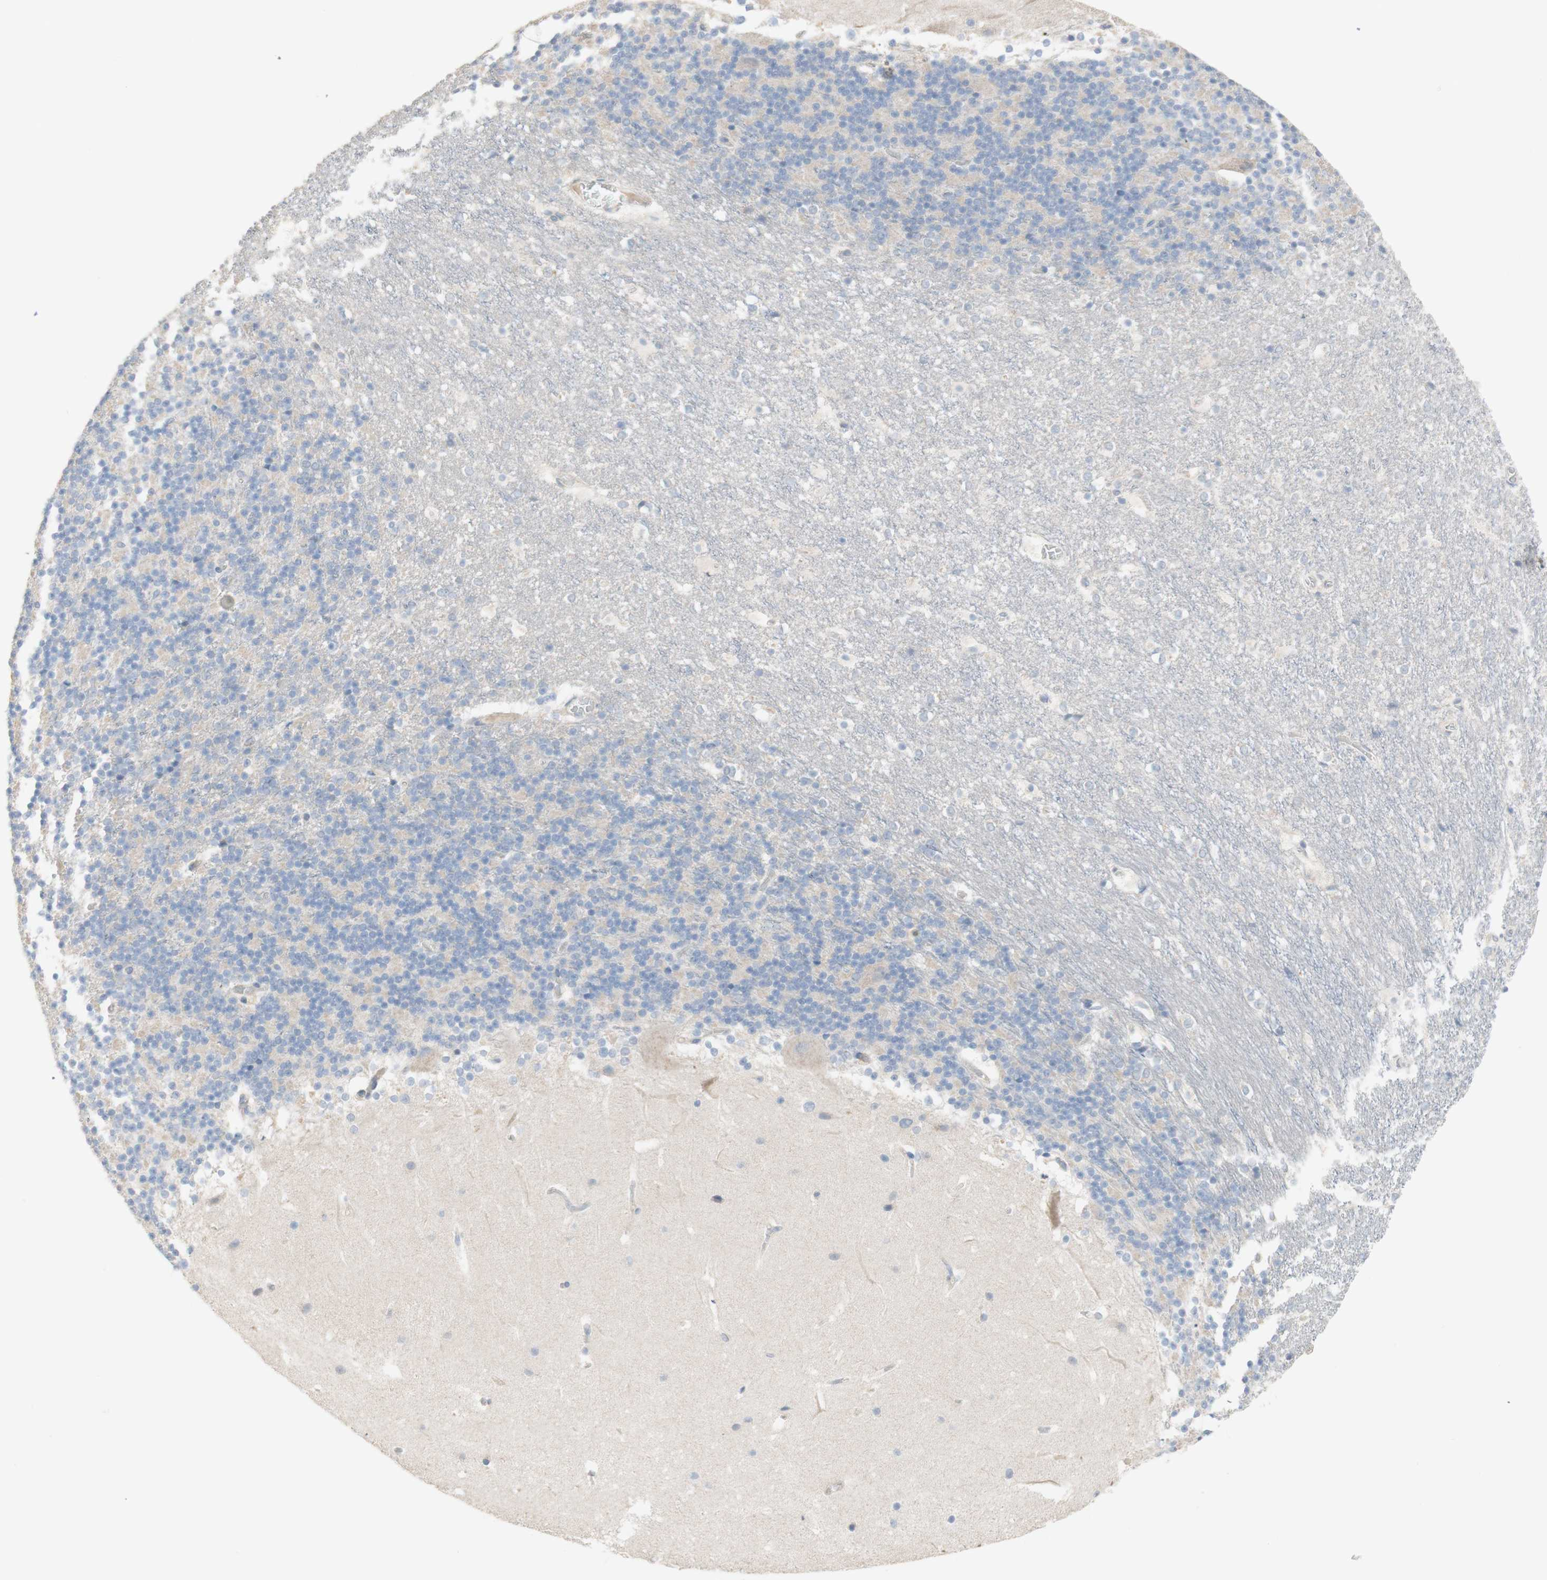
{"staining": {"intensity": "negative", "quantity": "none", "location": "none"}, "tissue": "cerebellum", "cell_type": "Cells in granular layer", "image_type": "normal", "snomed": [{"axis": "morphology", "description": "Normal tissue, NOS"}, {"axis": "topography", "description": "Cerebellum"}], "caption": "There is no significant staining in cells in granular layer of cerebellum.", "gene": "MANEA", "patient": {"sex": "female", "age": 19}}